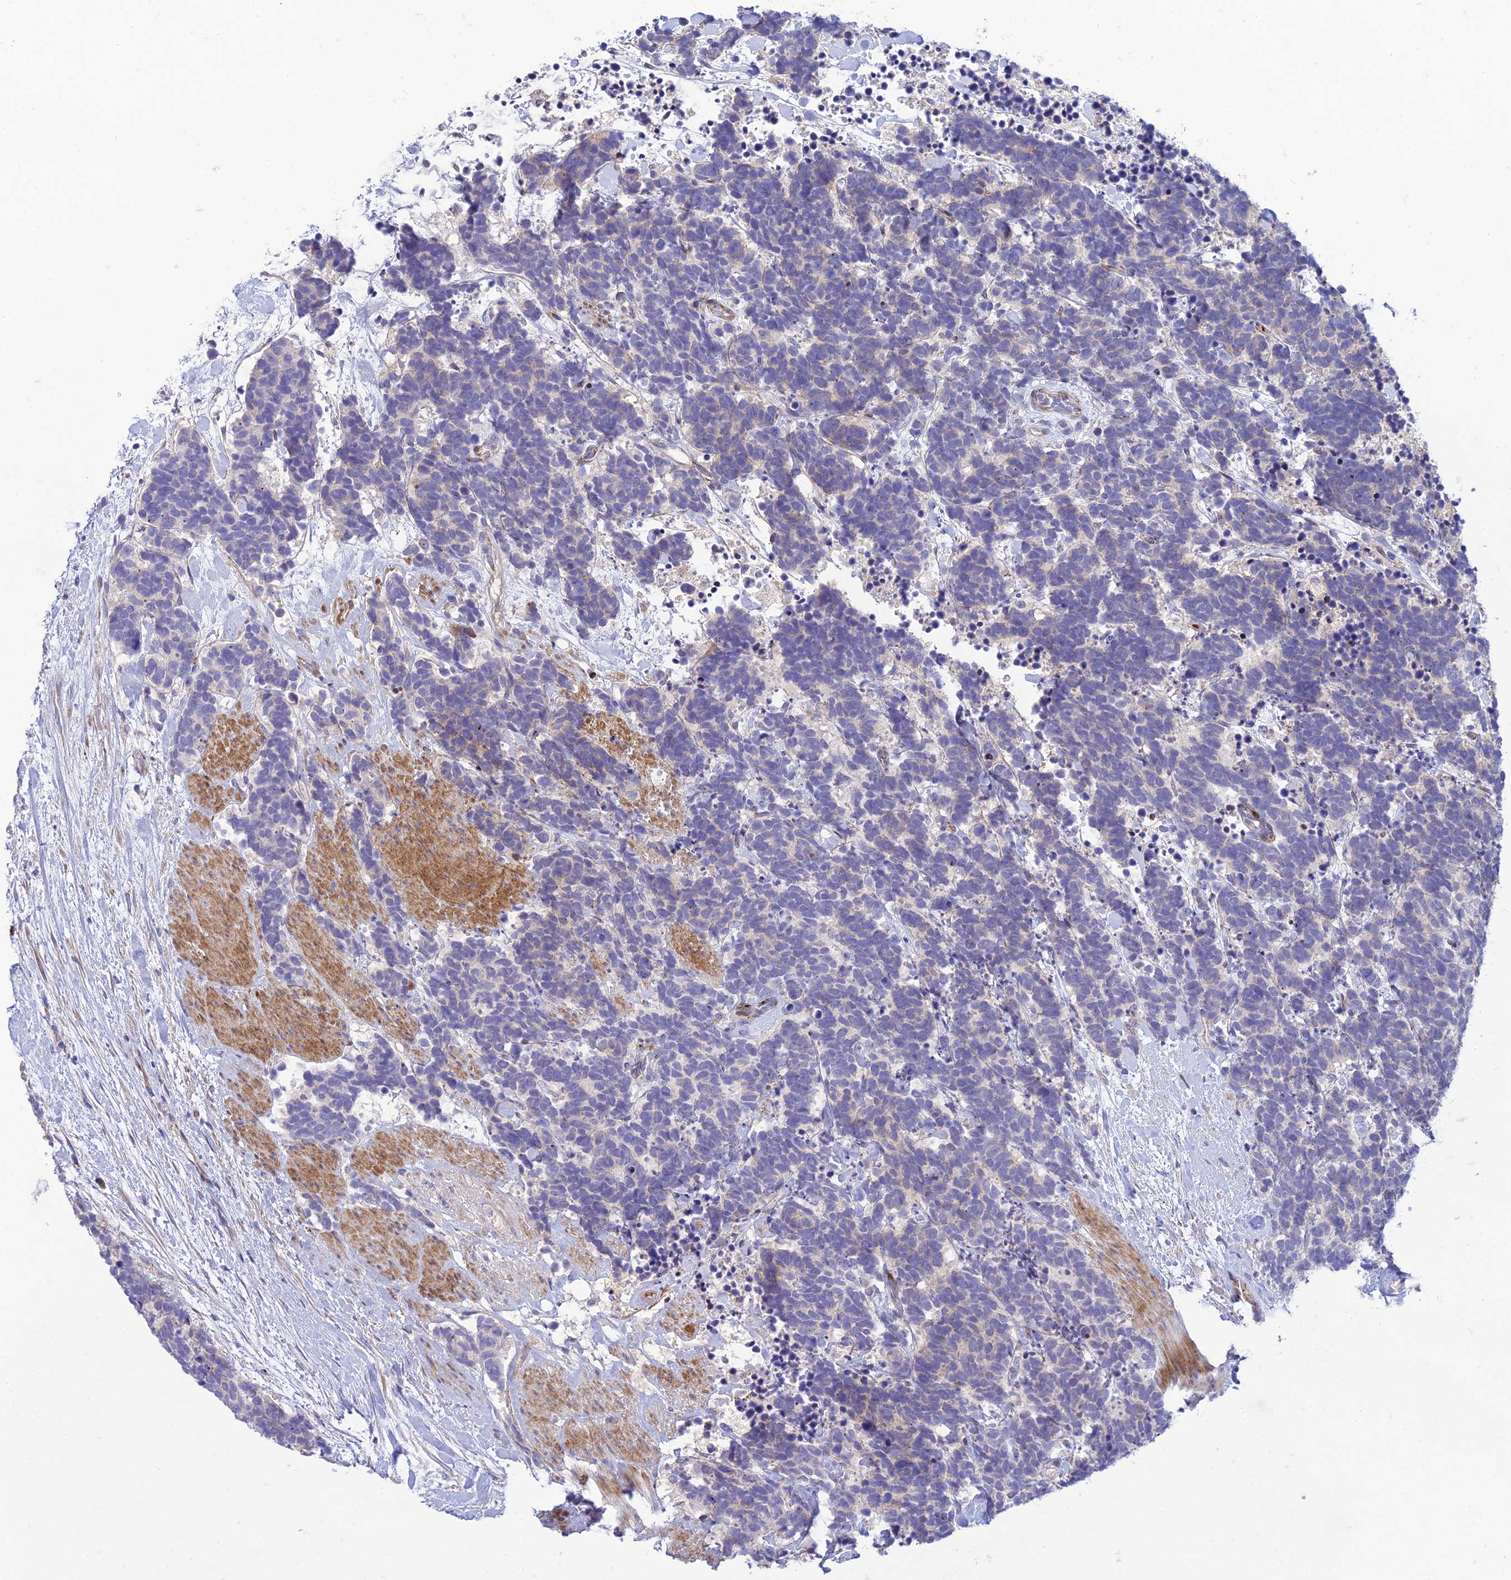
{"staining": {"intensity": "negative", "quantity": "none", "location": "none"}, "tissue": "carcinoid", "cell_type": "Tumor cells", "image_type": "cancer", "snomed": [{"axis": "morphology", "description": "Carcinoma, NOS"}, {"axis": "morphology", "description": "Carcinoid, malignant, NOS"}, {"axis": "topography", "description": "Prostate"}], "caption": "Immunohistochemistry histopathology image of neoplastic tissue: carcinoid (malignant) stained with DAB exhibits no significant protein staining in tumor cells.", "gene": "SEL1L3", "patient": {"sex": "male", "age": 57}}